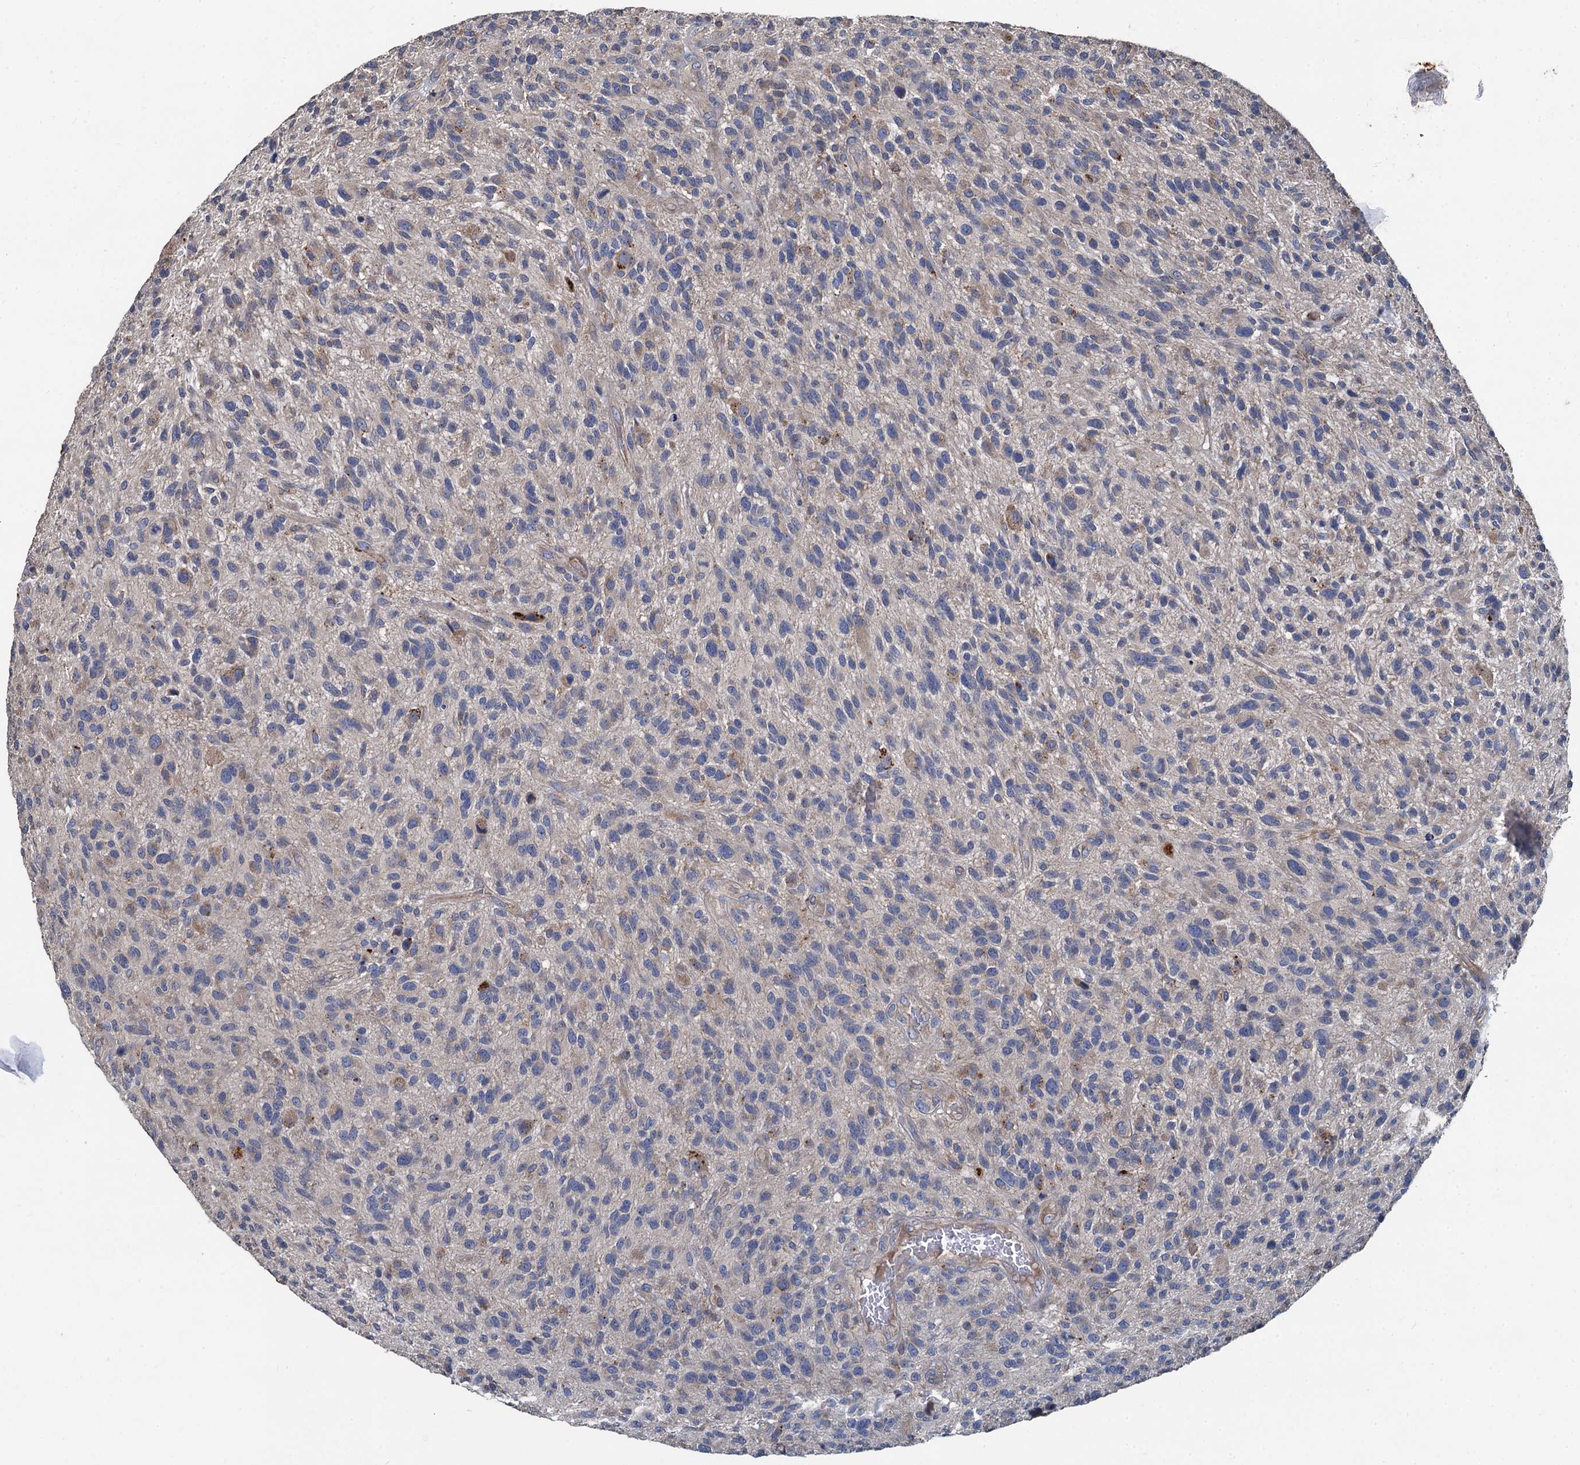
{"staining": {"intensity": "negative", "quantity": "none", "location": "none"}, "tissue": "glioma", "cell_type": "Tumor cells", "image_type": "cancer", "snomed": [{"axis": "morphology", "description": "Glioma, malignant, High grade"}, {"axis": "topography", "description": "Brain"}], "caption": "Immunohistochemical staining of glioma displays no significant staining in tumor cells. Brightfield microscopy of IHC stained with DAB (3,3'-diaminobenzidine) (brown) and hematoxylin (blue), captured at high magnification.", "gene": "SPRYD3", "patient": {"sex": "male", "age": 47}}